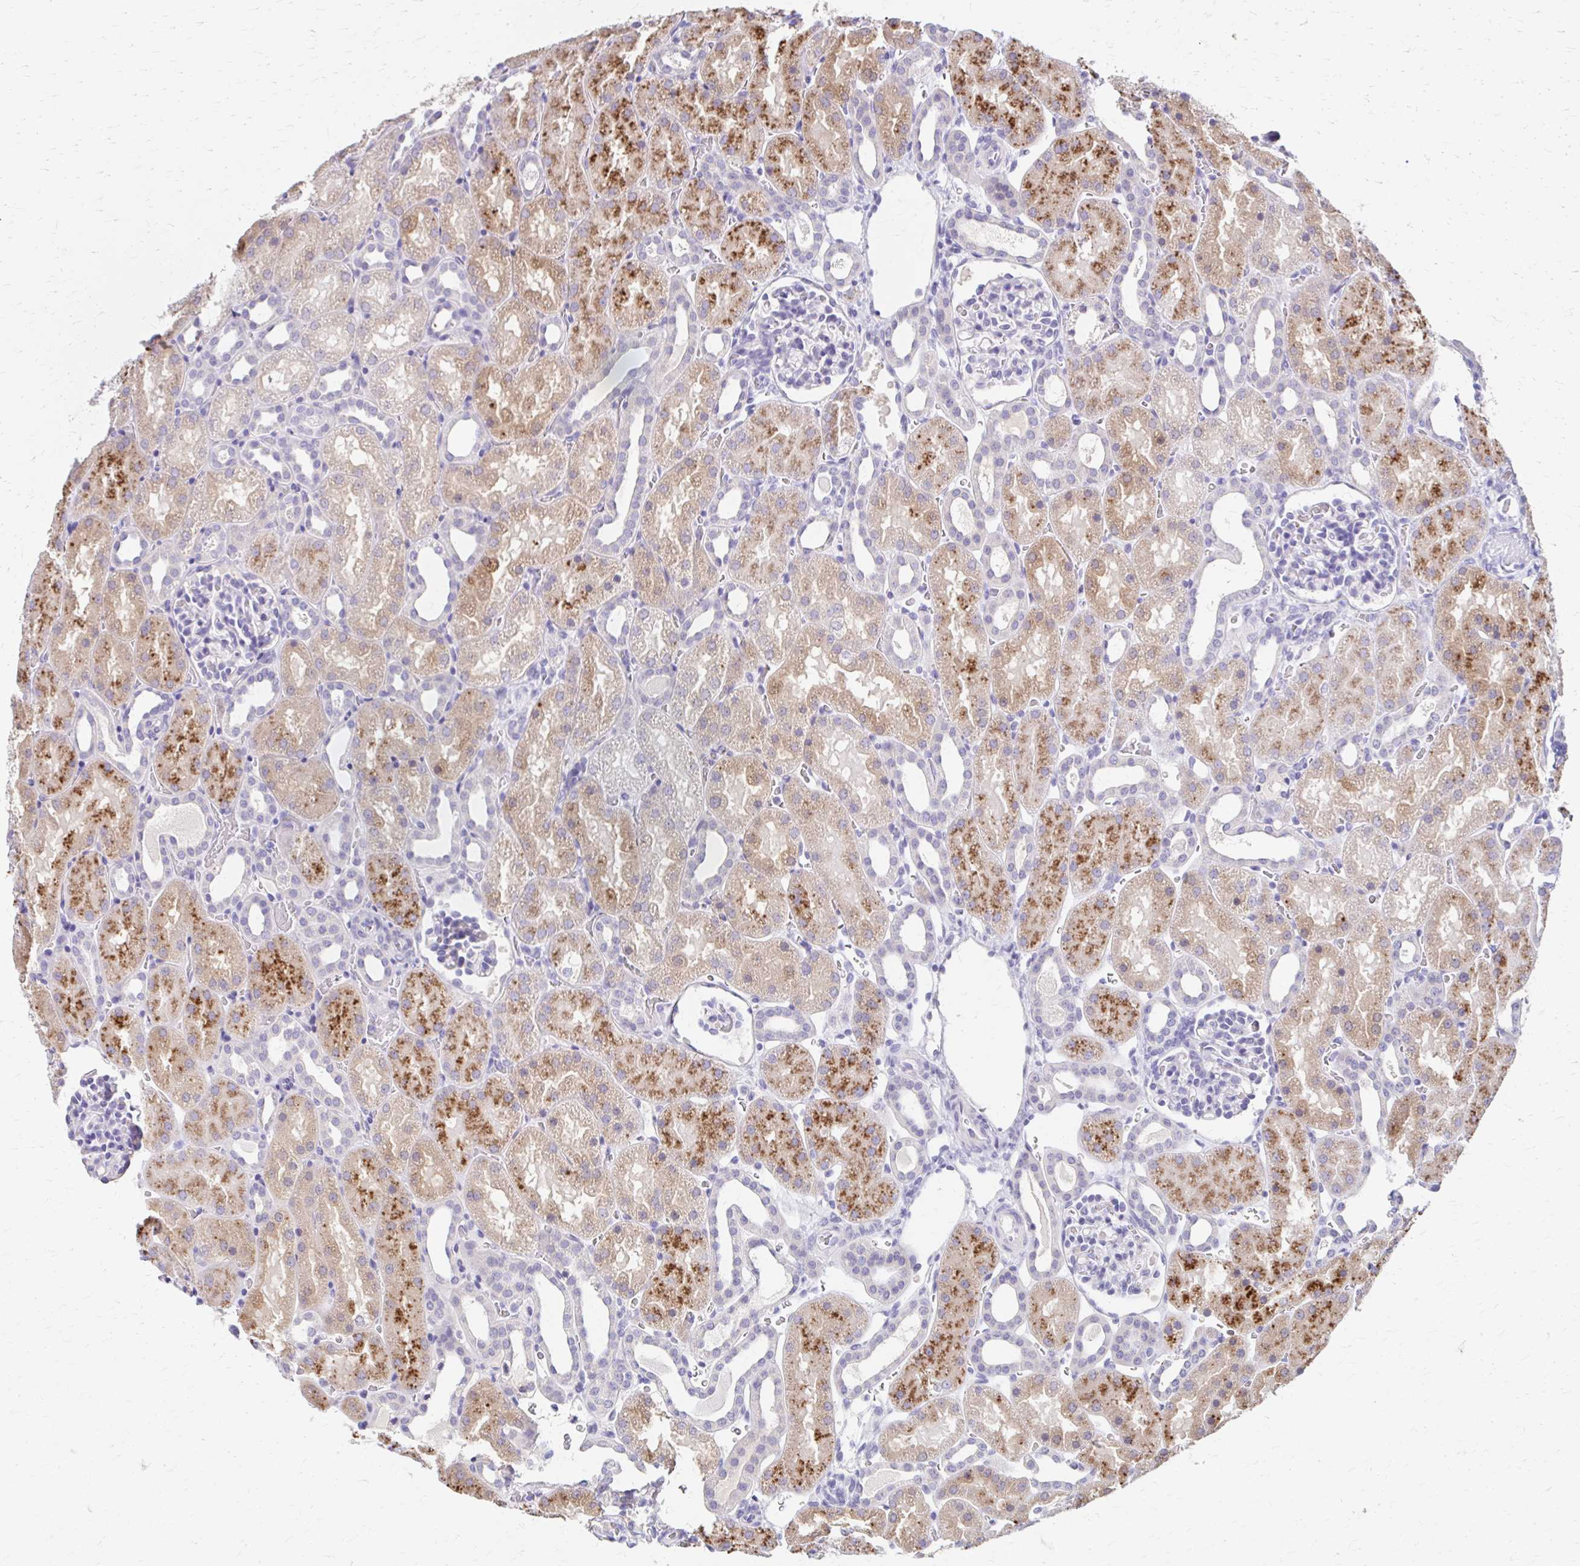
{"staining": {"intensity": "negative", "quantity": "none", "location": "none"}, "tissue": "kidney", "cell_type": "Cells in glomeruli", "image_type": "normal", "snomed": [{"axis": "morphology", "description": "Normal tissue, NOS"}, {"axis": "topography", "description": "Kidney"}], "caption": "A high-resolution image shows IHC staining of unremarkable kidney, which demonstrates no significant positivity in cells in glomeruli.", "gene": "AZGP1", "patient": {"sex": "male", "age": 2}}